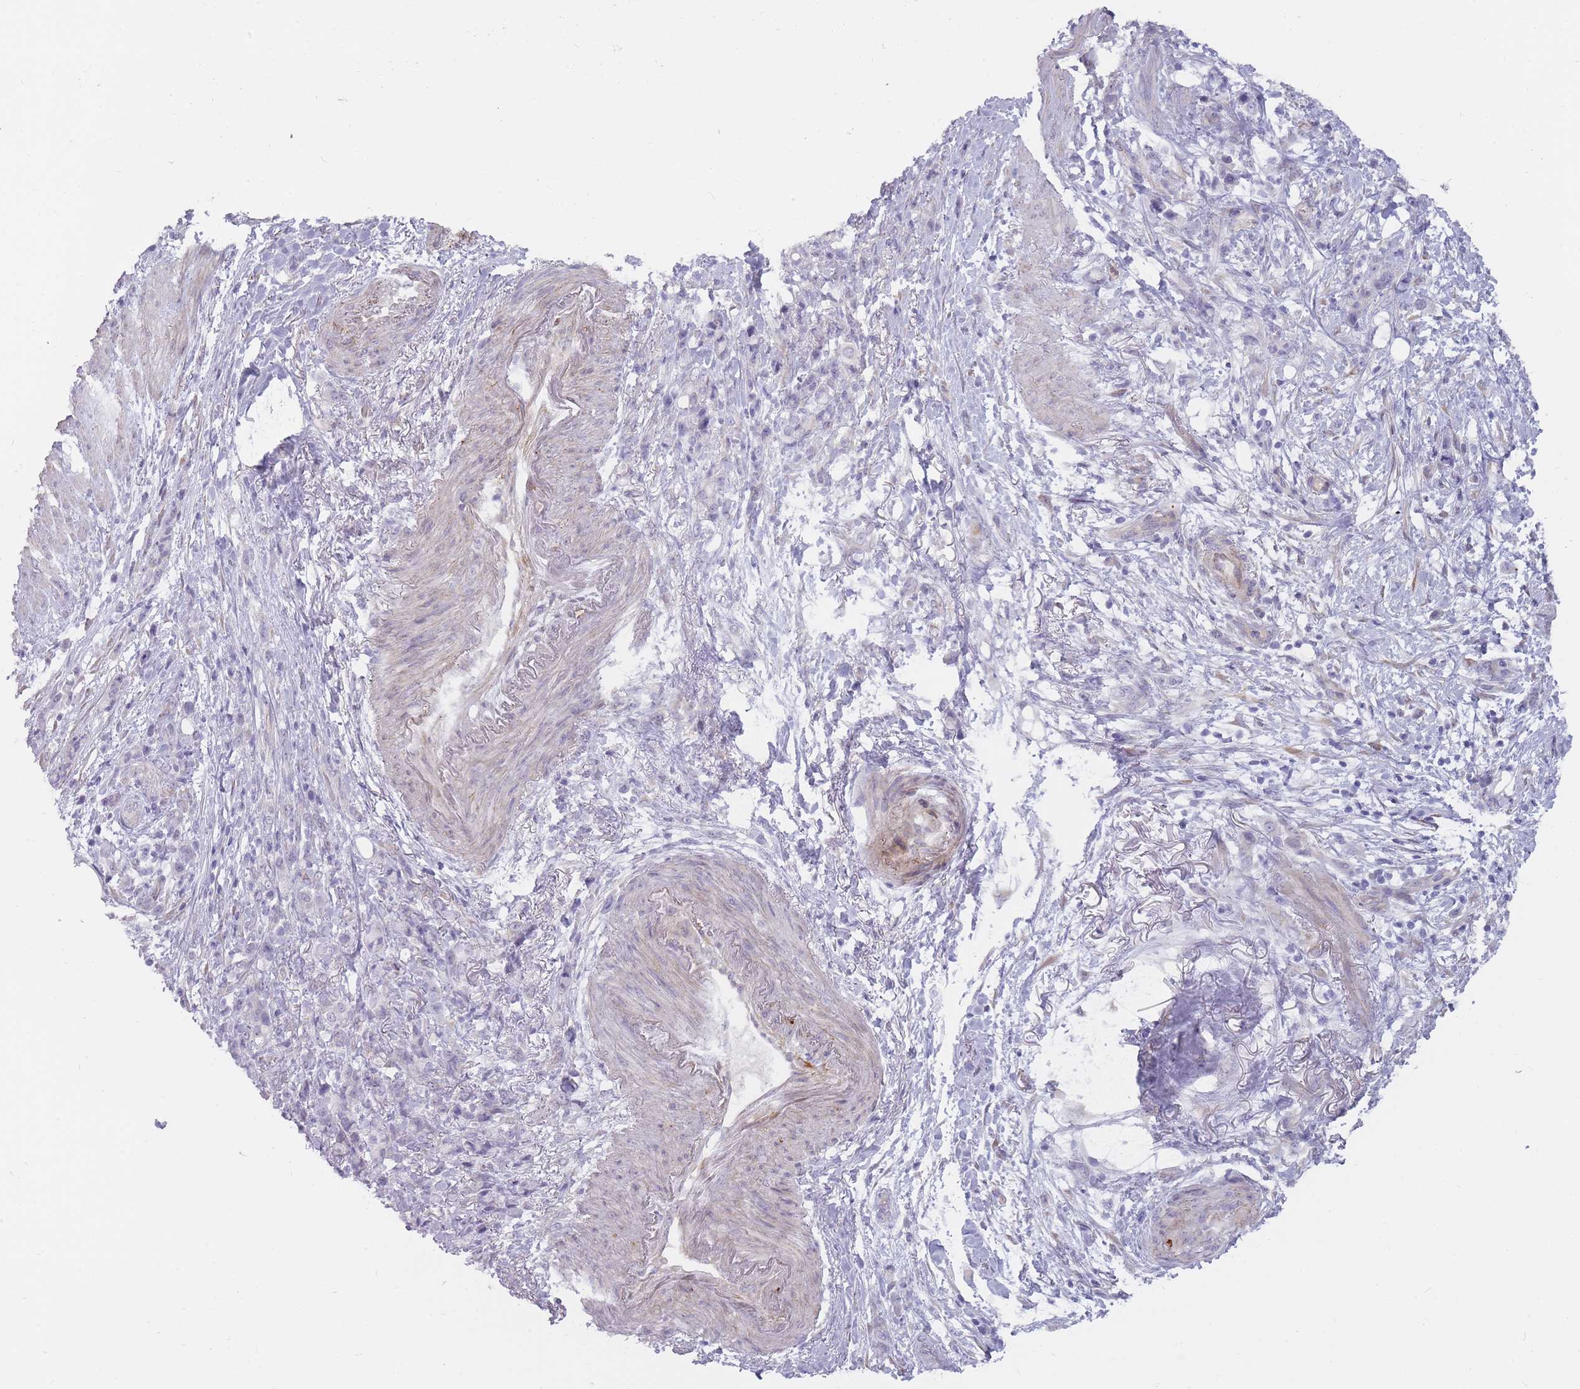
{"staining": {"intensity": "negative", "quantity": "none", "location": "none"}, "tissue": "stomach cancer", "cell_type": "Tumor cells", "image_type": "cancer", "snomed": [{"axis": "morphology", "description": "Normal tissue, NOS"}, {"axis": "morphology", "description": "Adenocarcinoma, NOS"}, {"axis": "topography", "description": "Stomach"}], "caption": "Human stomach adenocarcinoma stained for a protein using immunohistochemistry (IHC) reveals no expression in tumor cells.", "gene": "PGRMC2", "patient": {"sex": "female", "age": 79}}